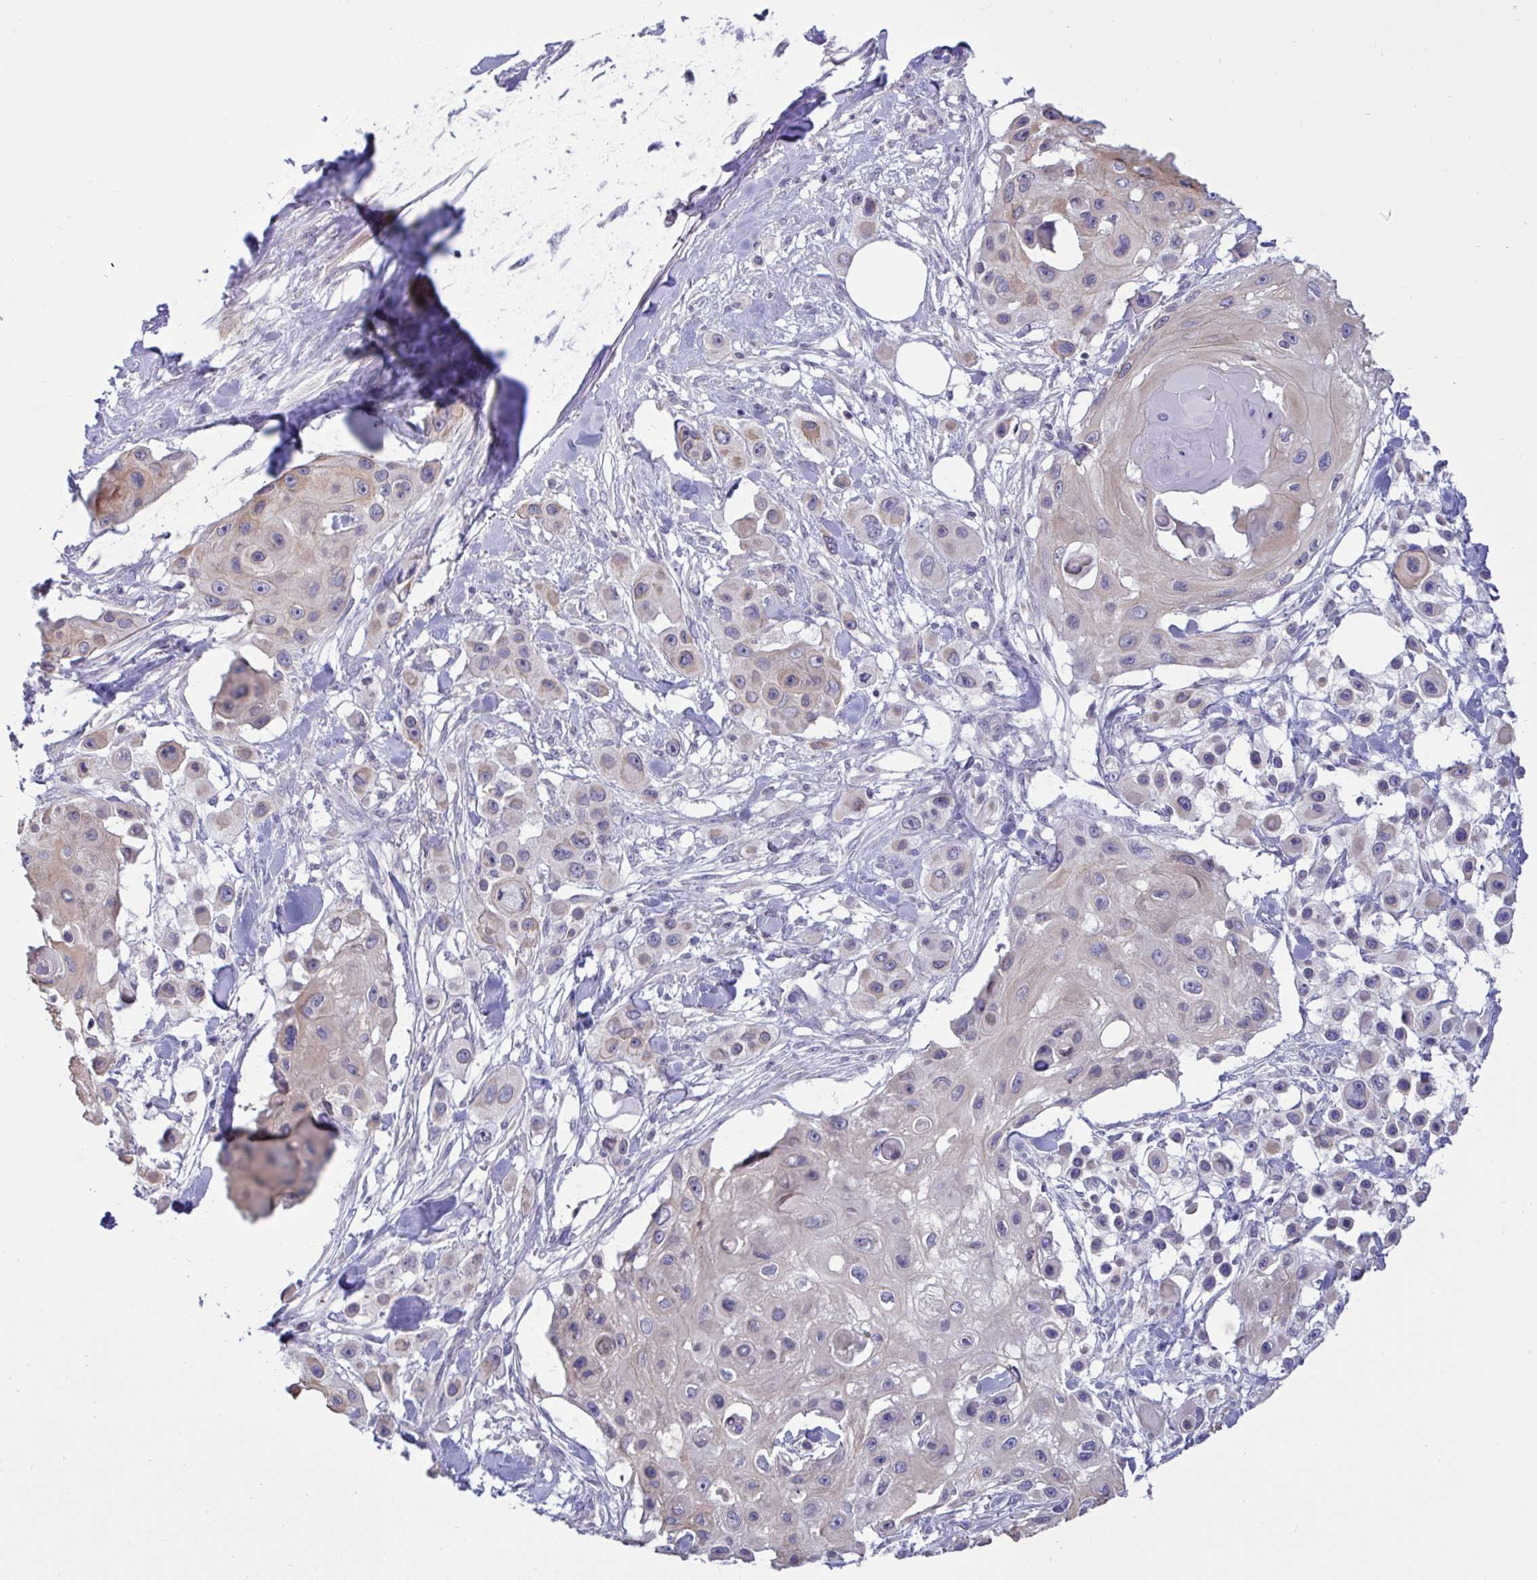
{"staining": {"intensity": "weak", "quantity": "<25%", "location": "cytoplasmic/membranous"}, "tissue": "skin cancer", "cell_type": "Tumor cells", "image_type": "cancer", "snomed": [{"axis": "morphology", "description": "Squamous cell carcinoma, NOS"}, {"axis": "topography", "description": "Skin"}], "caption": "Photomicrograph shows no protein staining in tumor cells of skin squamous cell carcinoma tissue.", "gene": "TMEM41A", "patient": {"sex": "male", "age": 63}}